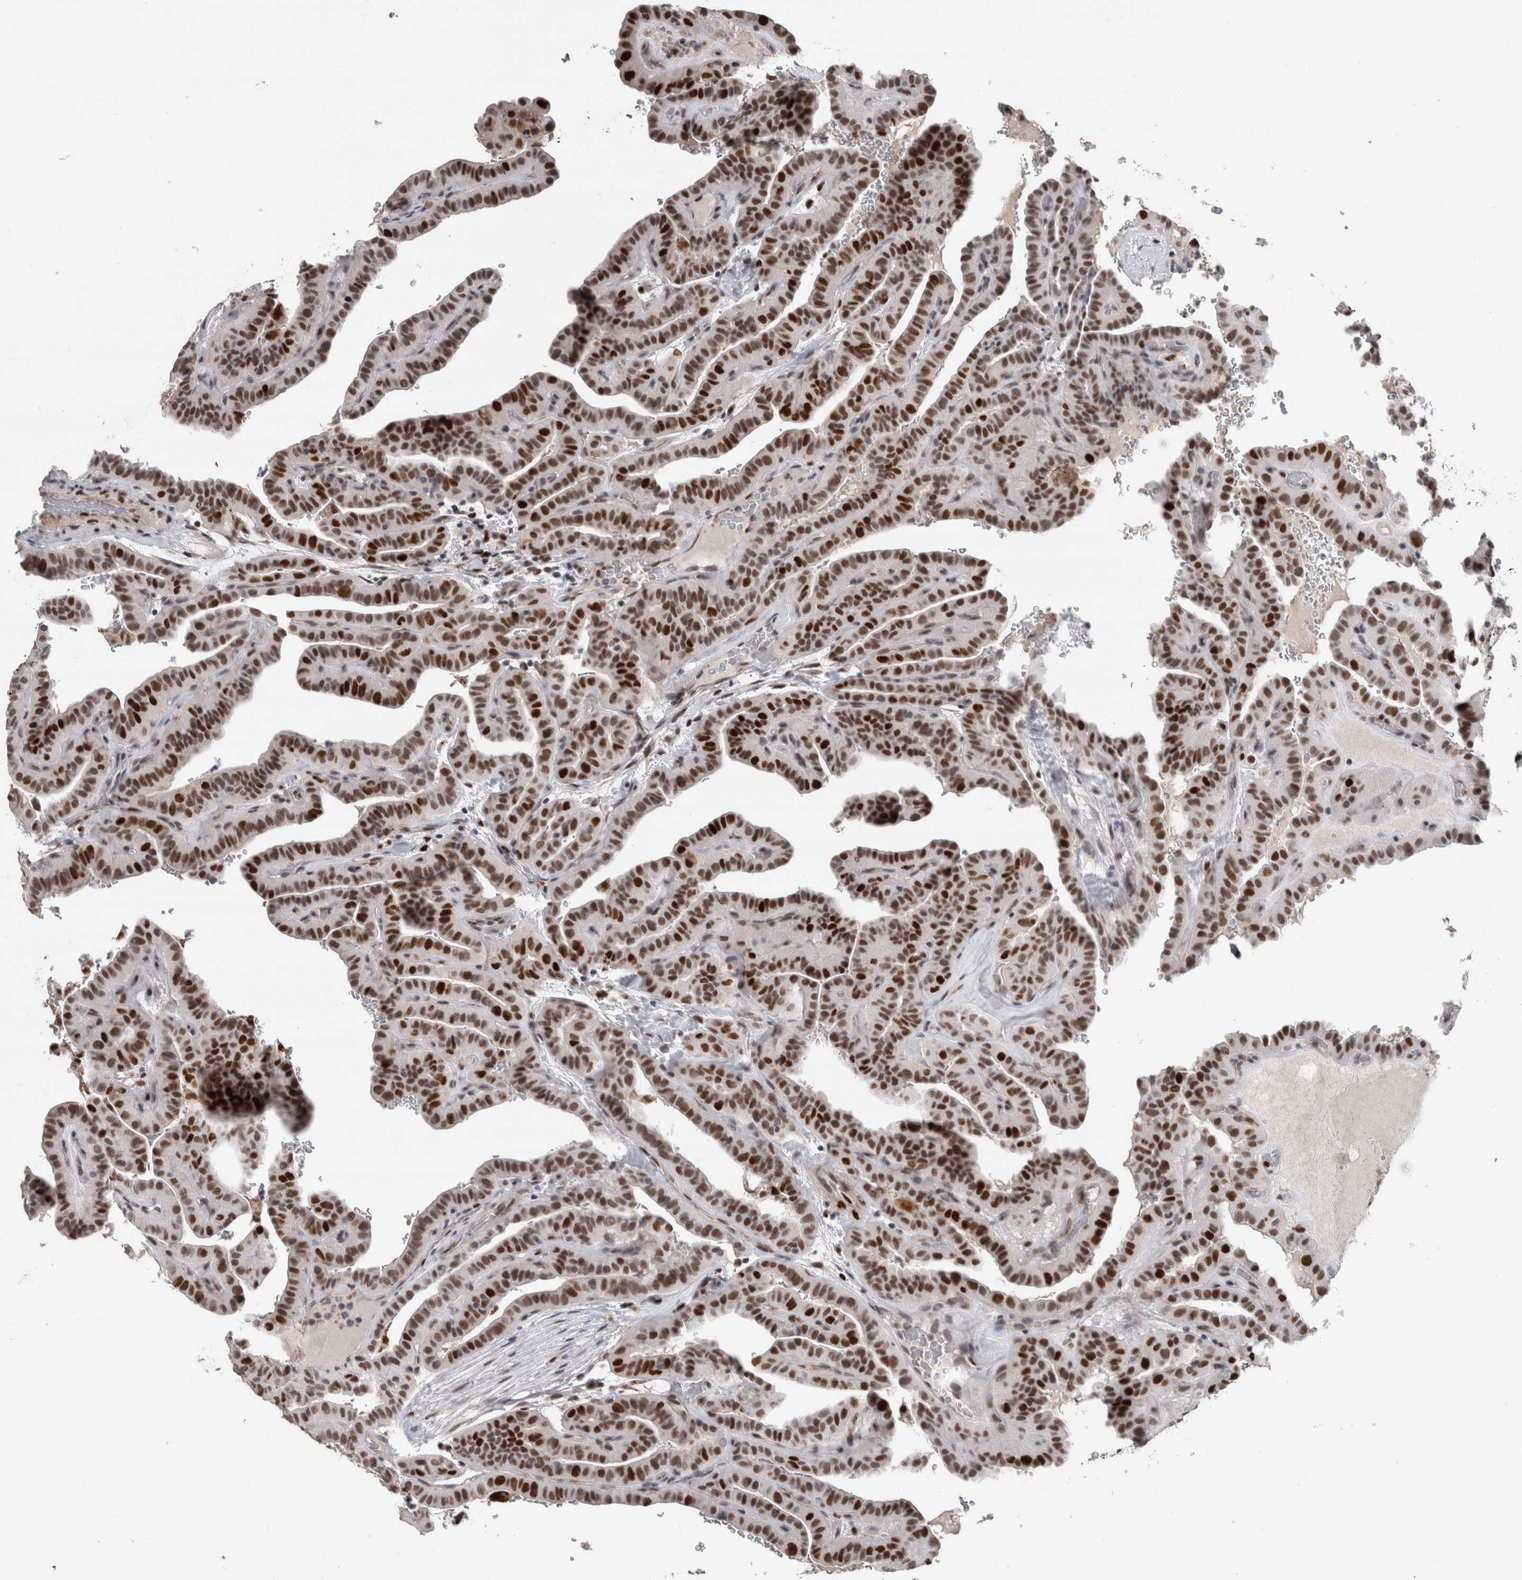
{"staining": {"intensity": "strong", "quantity": ">75%", "location": "nuclear"}, "tissue": "thyroid cancer", "cell_type": "Tumor cells", "image_type": "cancer", "snomed": [{"axis": "morphology", "description": "Papillary adenocarcinoma, NOS"}, {"axis": "topography", "description": "Thyroid gland"}], "caption": "A photomicrograph showing strong nuclear staining in about >75% of tumor cells in thyroid cancer (papillary adenocarcinoma), as visualized by brown immunohistochemical staining.", "gene": "POLD2", "patient": {"sex": "male", "age": 77}}